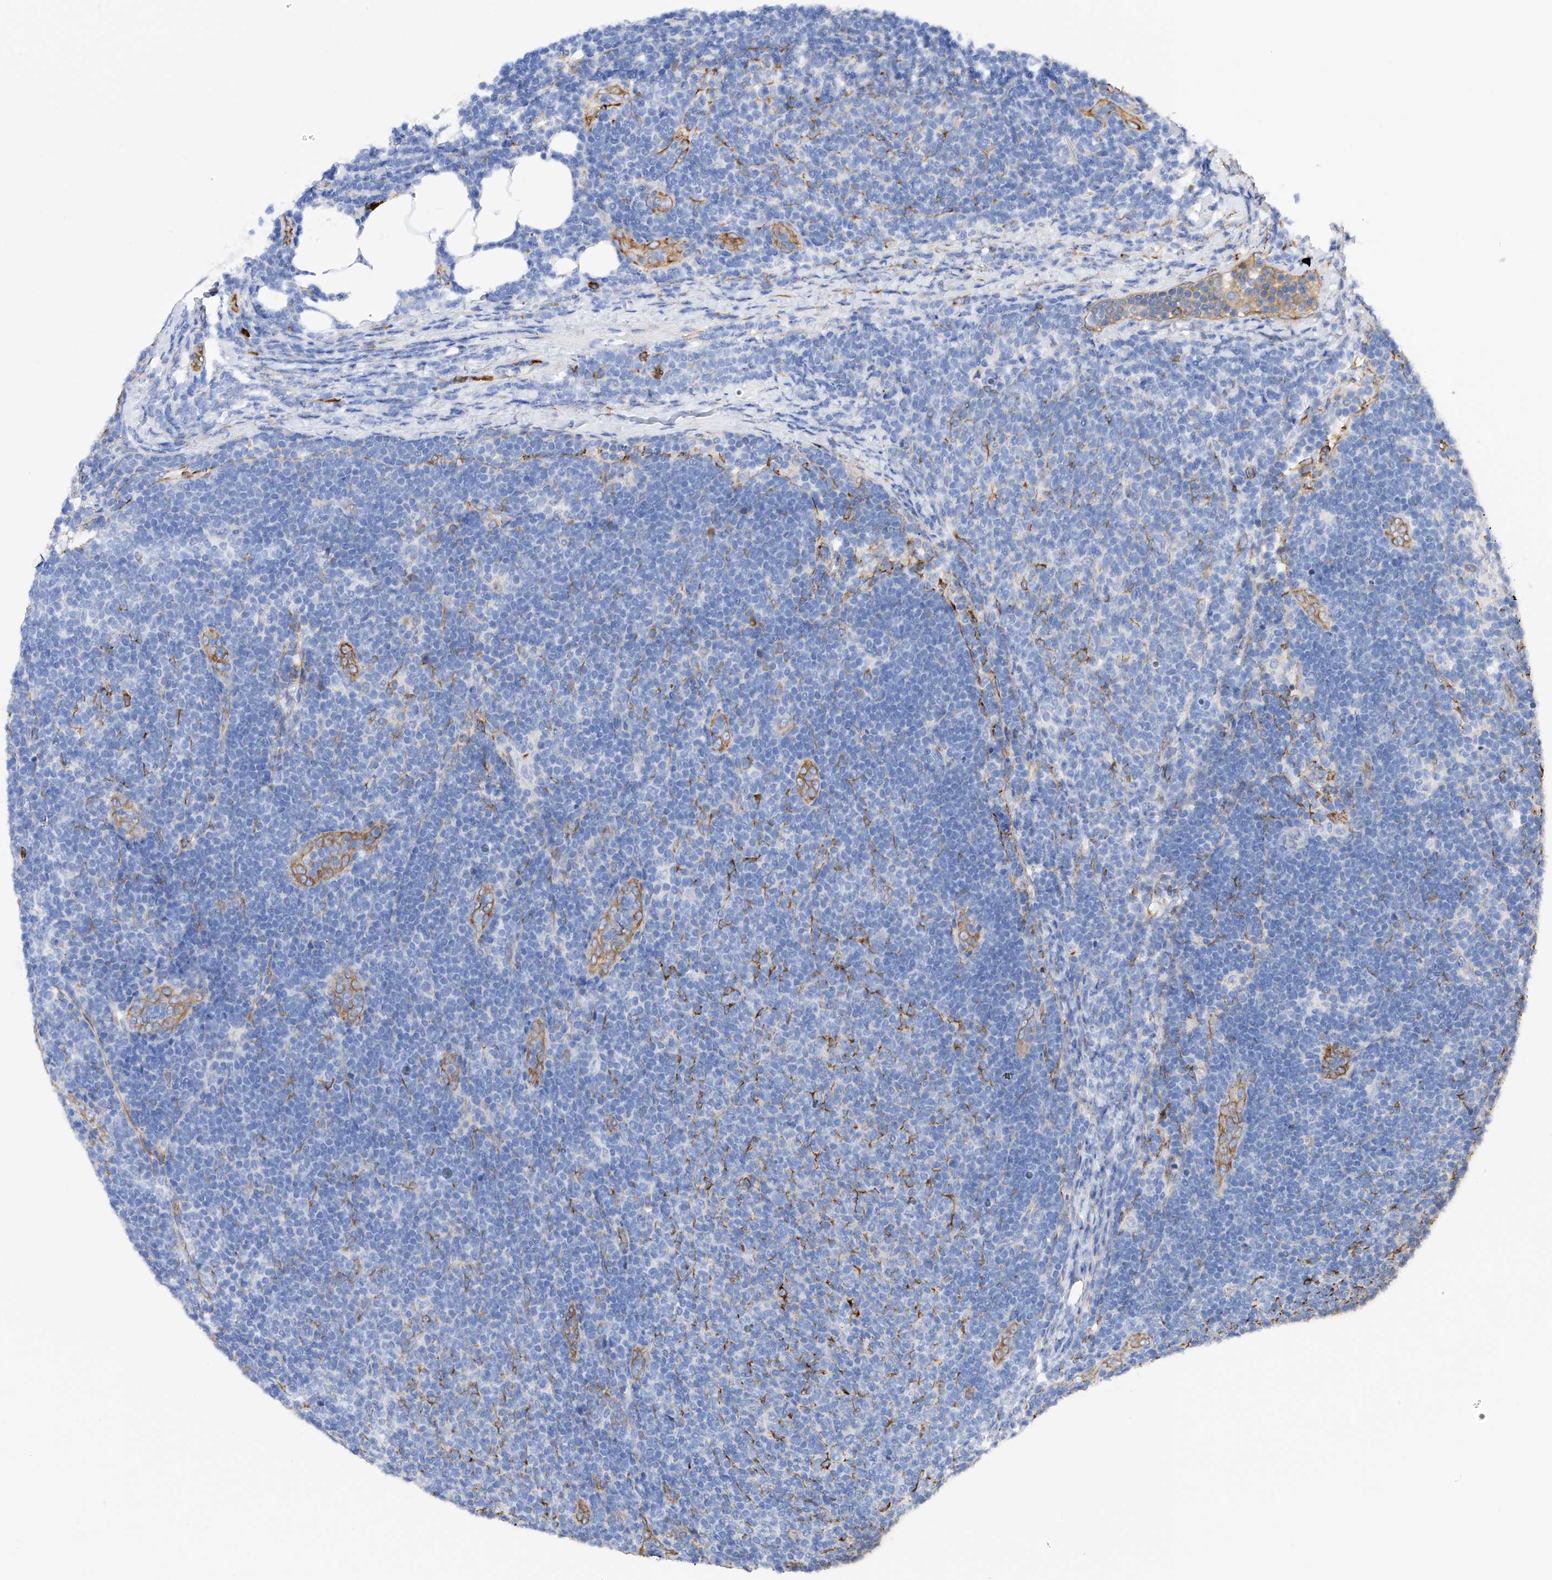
{"staining": {"intensity": "negative", "quantity": "none", "location": "none"}, "tissue": "lymphoma", "cell_type": "Tumor cells", "image_type": "cancer", "snomed": [{"axis": "morphology", "description": "Malignant lymphoma, non-Hodgkin's type, Low grade"}, {"axis": "topography", "description": "Lymph node"}], "caption": "A high-resolution micrograph shows immunohistochemistry (IHC) staining of malignant lymphoma, non-Hodgkin's type (low-grade), which displays no significant positivity in tumor cells.", "gene": "PDIA5", "patient": {"sex": "male", "age": 66}}